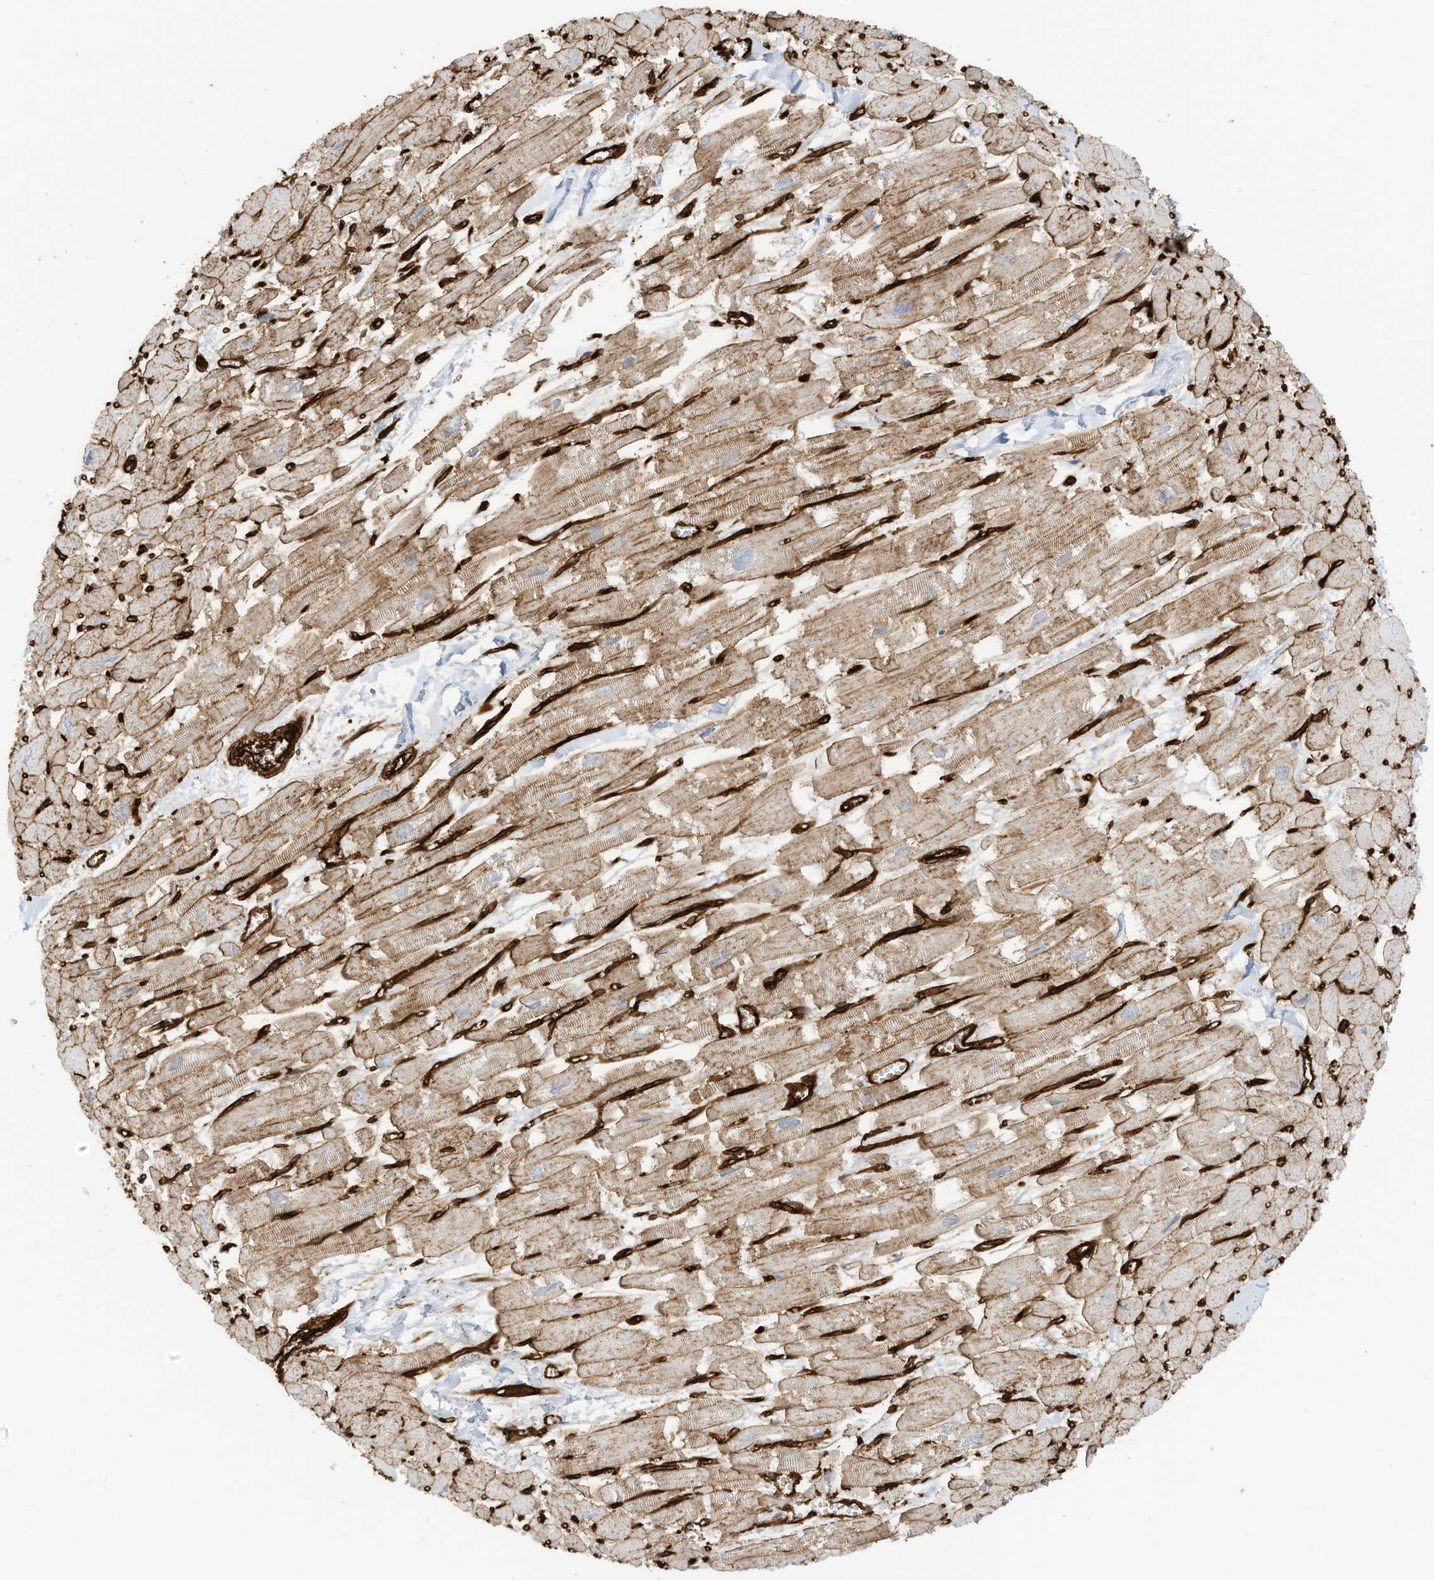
{"staining": {"intensity": "weak", "quantity": "25%-75%", "location": "cytoplasmic/membranous"}, "tissue": "heart muscle", "cell_type": "Cardiomyocytes", "image_type": "normal", "snomed": [{"axis": "morphology", "description": "Normal tissue, NOS"}, {"axis": "topography", "description": "Heart"}], "caption": "Protein staining shows weak cytoplasmic/membranous positivity in about 25%-75% of cardiomyocytes in benign heart muscle. (Brightfield microscopy of DAB IHC at high magnification).", "gene": "ABCB7", "patient": {"sex": "male", "age": 54}}